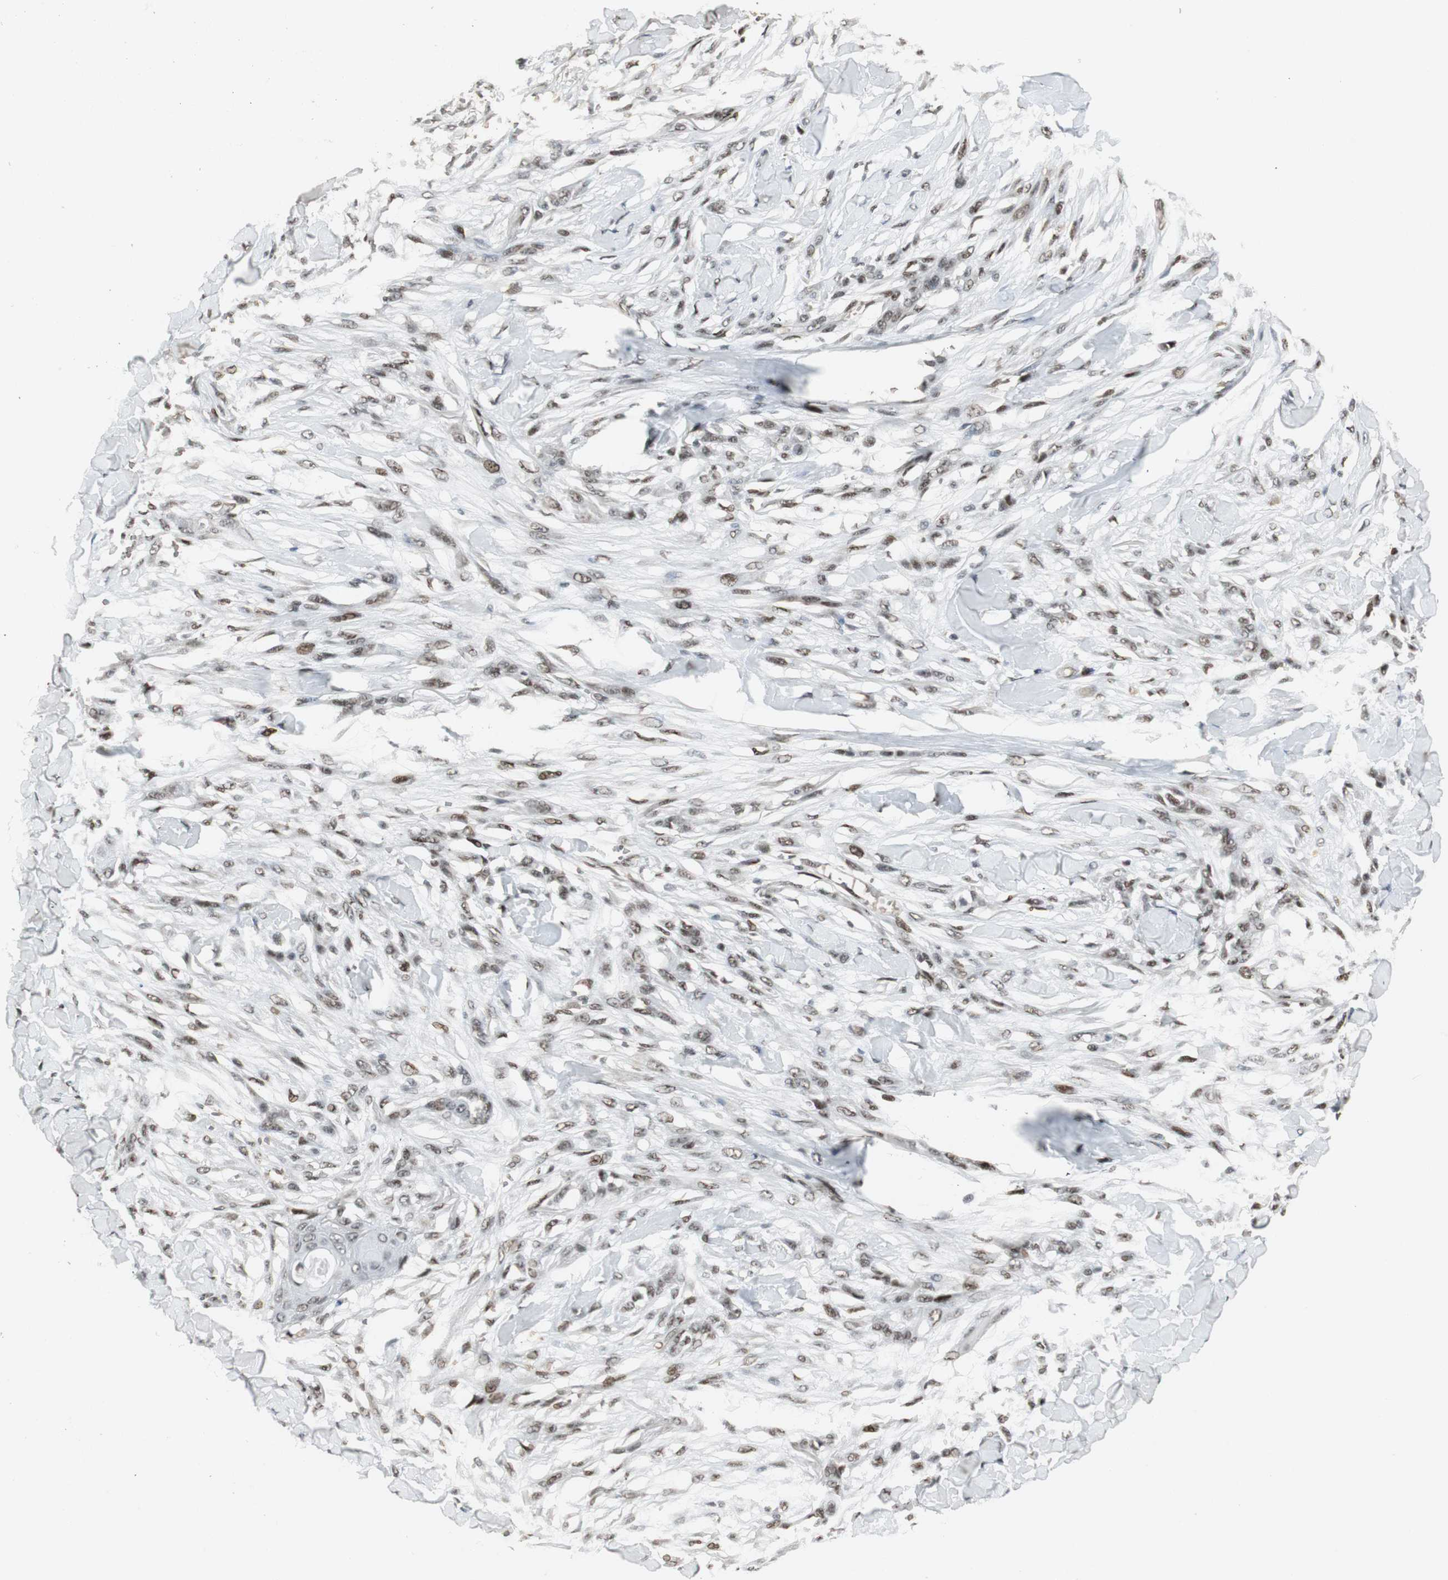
{"staining": {"intensity": "moderate", "quantity": ">75%", "location": "nuclear"}, "tissue": "skin cancer", "cell_type": "Tumor cells", "image_type": "cancer", "snomed": [{"axis": "morphology", "description": "Normal tissue, NOS"}, {"axis": "morphology", "description": "Squamous cell carcinoma, NOS"}, {"axis": "topography", "description": "Skin"}], "caption": "The histopathology image displays a brown stain indicating the presence of a protein in the nuclear of tumor cells in squamous cell carcinoma (skin).", "gene": "TAF5", "patient": {"sex": "female", "age": 59}}